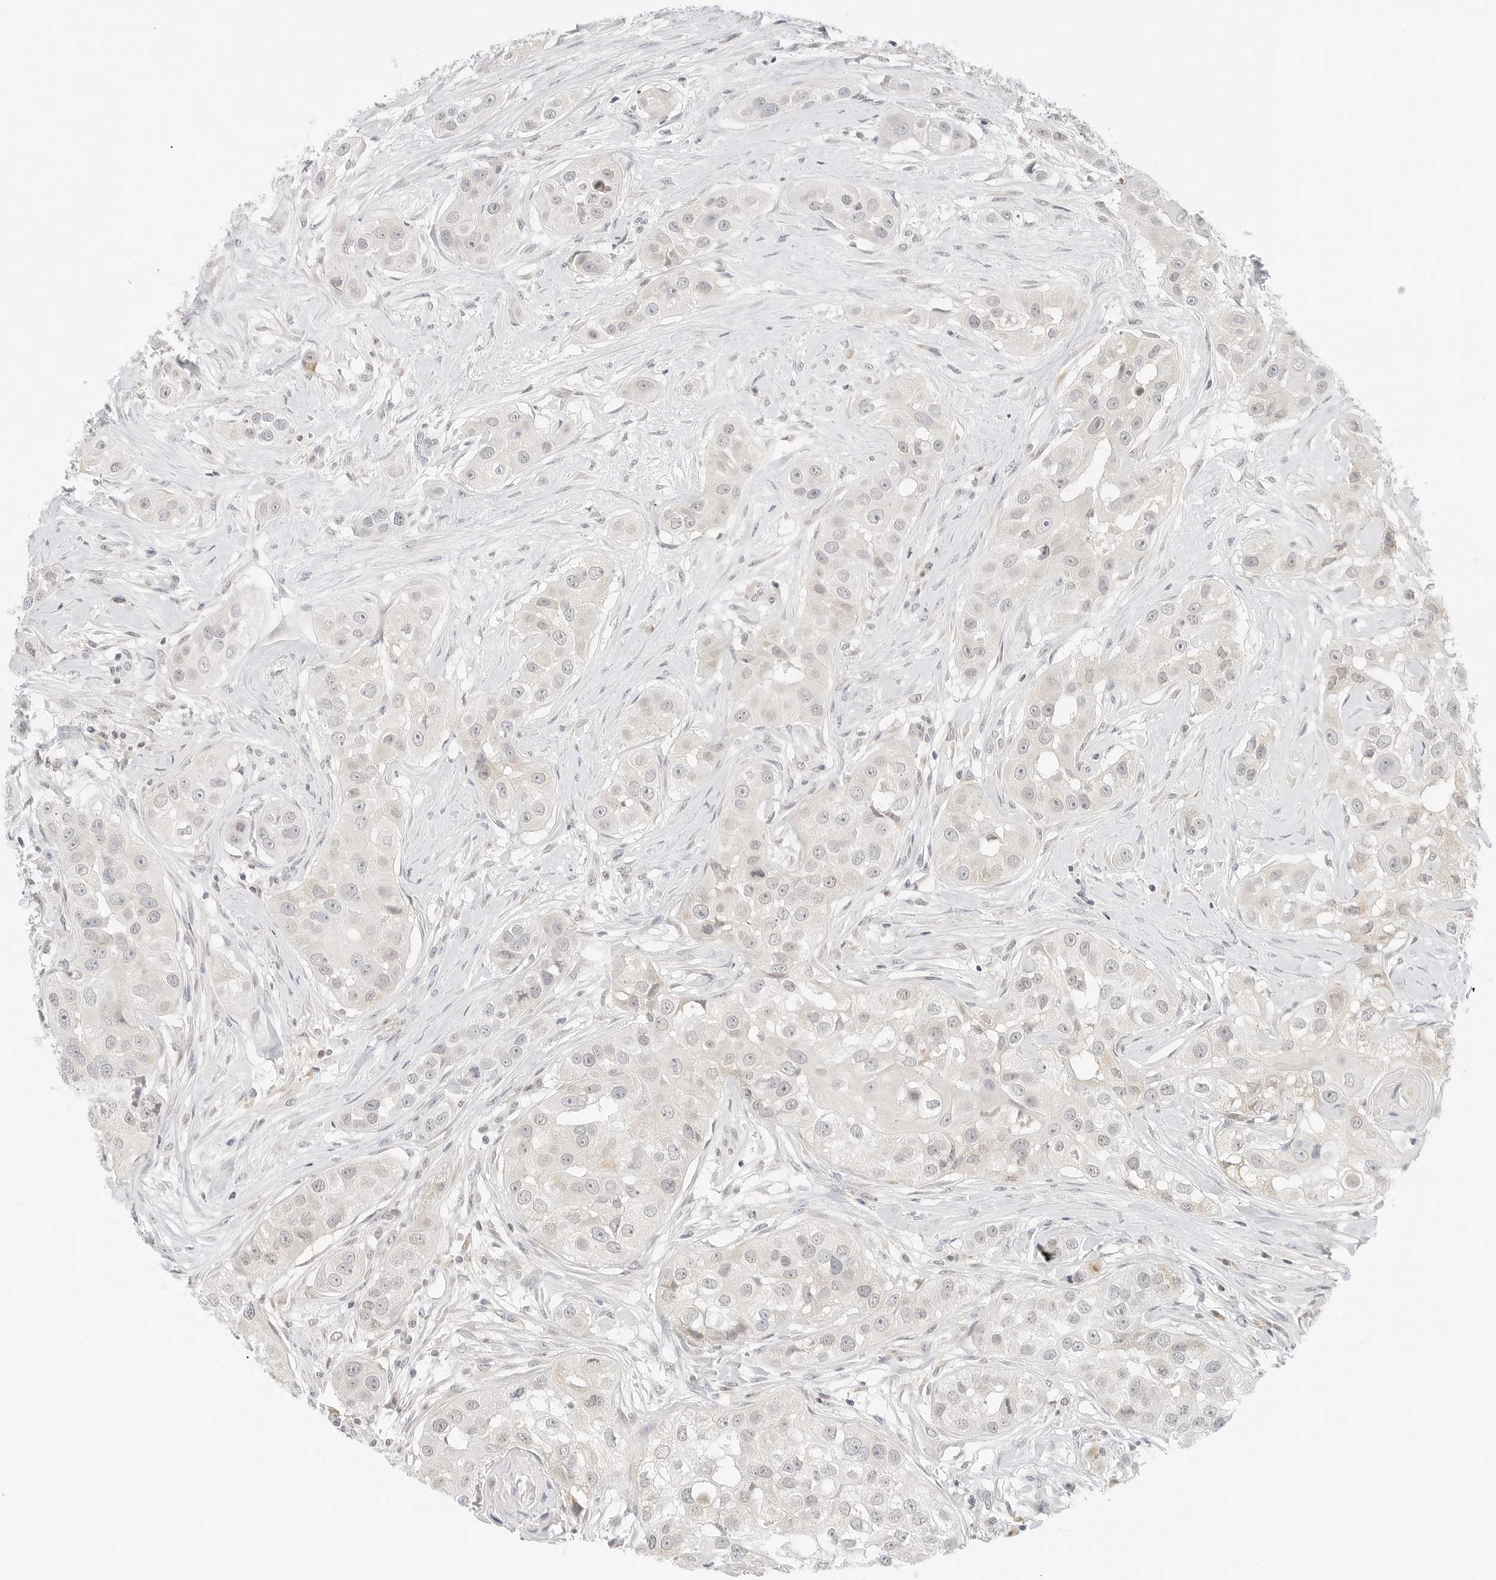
{"staining": {"intensity": "negative", "quantity": "none", "location": "none"}, "tissue": "head and neck cancer", "cell_type": "Tumor cells", "image_type": "cancer", "snomed": [{"axis": "morphology", "description": "Normal tissue, NOS"}, {"axis": "morphology", "description": "Squamous cell carcinoma, NOS"}, {"axis": "topography", "description": "Skeletal muscle"}, {"axis": "topography", "description": "Head-Neck"}], "caption": "Micrograph shows no significant protein positivity in tumor cells of squamous cell carcinoma (head and neck).", "gene": "NEO1", "patient": {"sex": "male", "age": 51}}